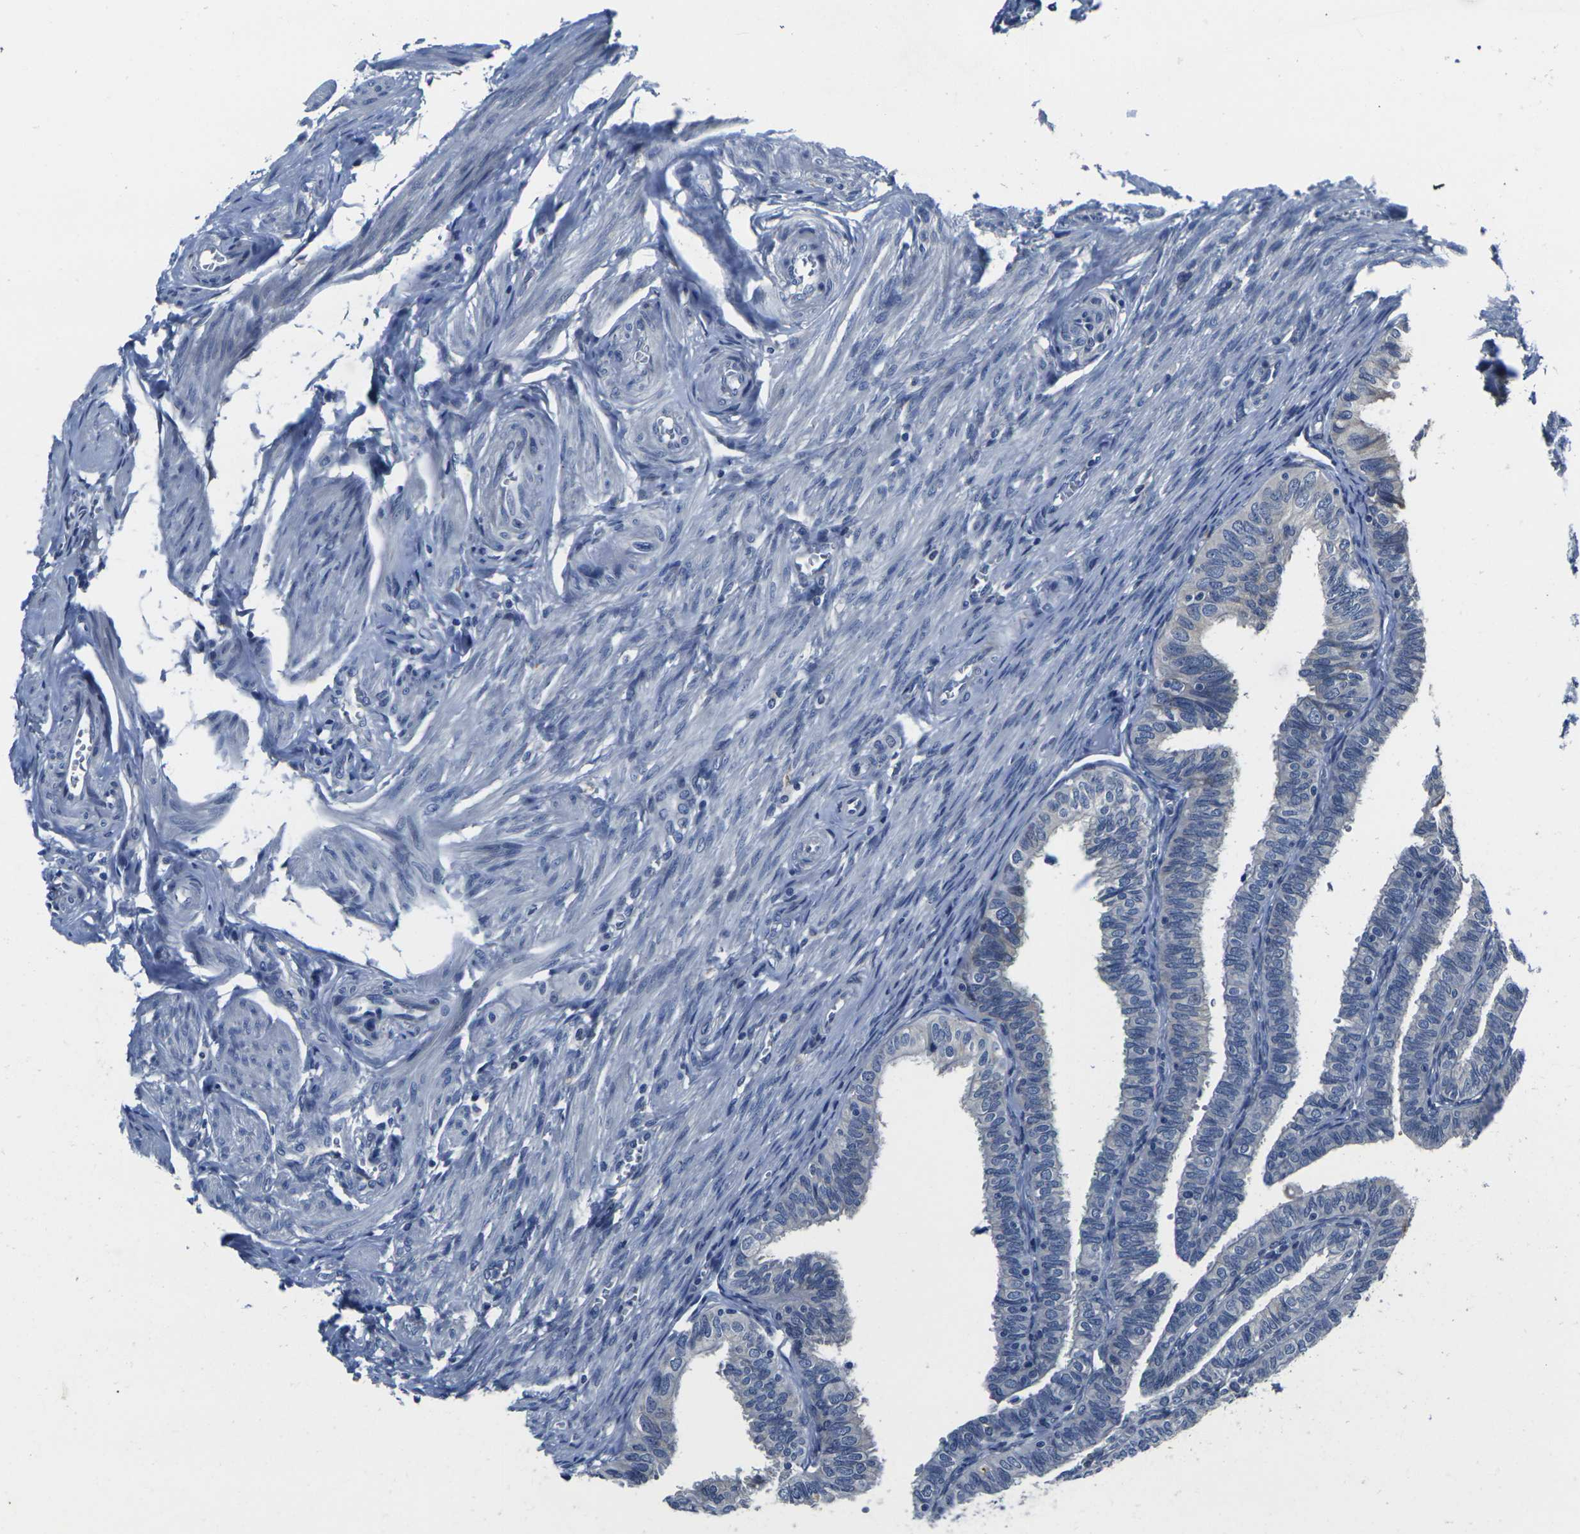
{"staining": {"intensity": "negative", "quantity": "none", "location": "none"}, "tissue": "fallopian tube", "cell_type": "Glandular cells", "image_type": "normal", "snomed": [{"axis": "morphology", "description": "Normal tissue, NOS"}, {"axis": "topography", "description": "Fallopian tube"}], "caption": "A micrograph of fallopian tube stained for a protein displays no brown staining in glandular cells. (Brightfield microscopy of DAB (3,3'-diaminobenzidine) IHC at high magnification).", "gene": "CYP2C8", "patient": {"sex": "female", "age": 46}}